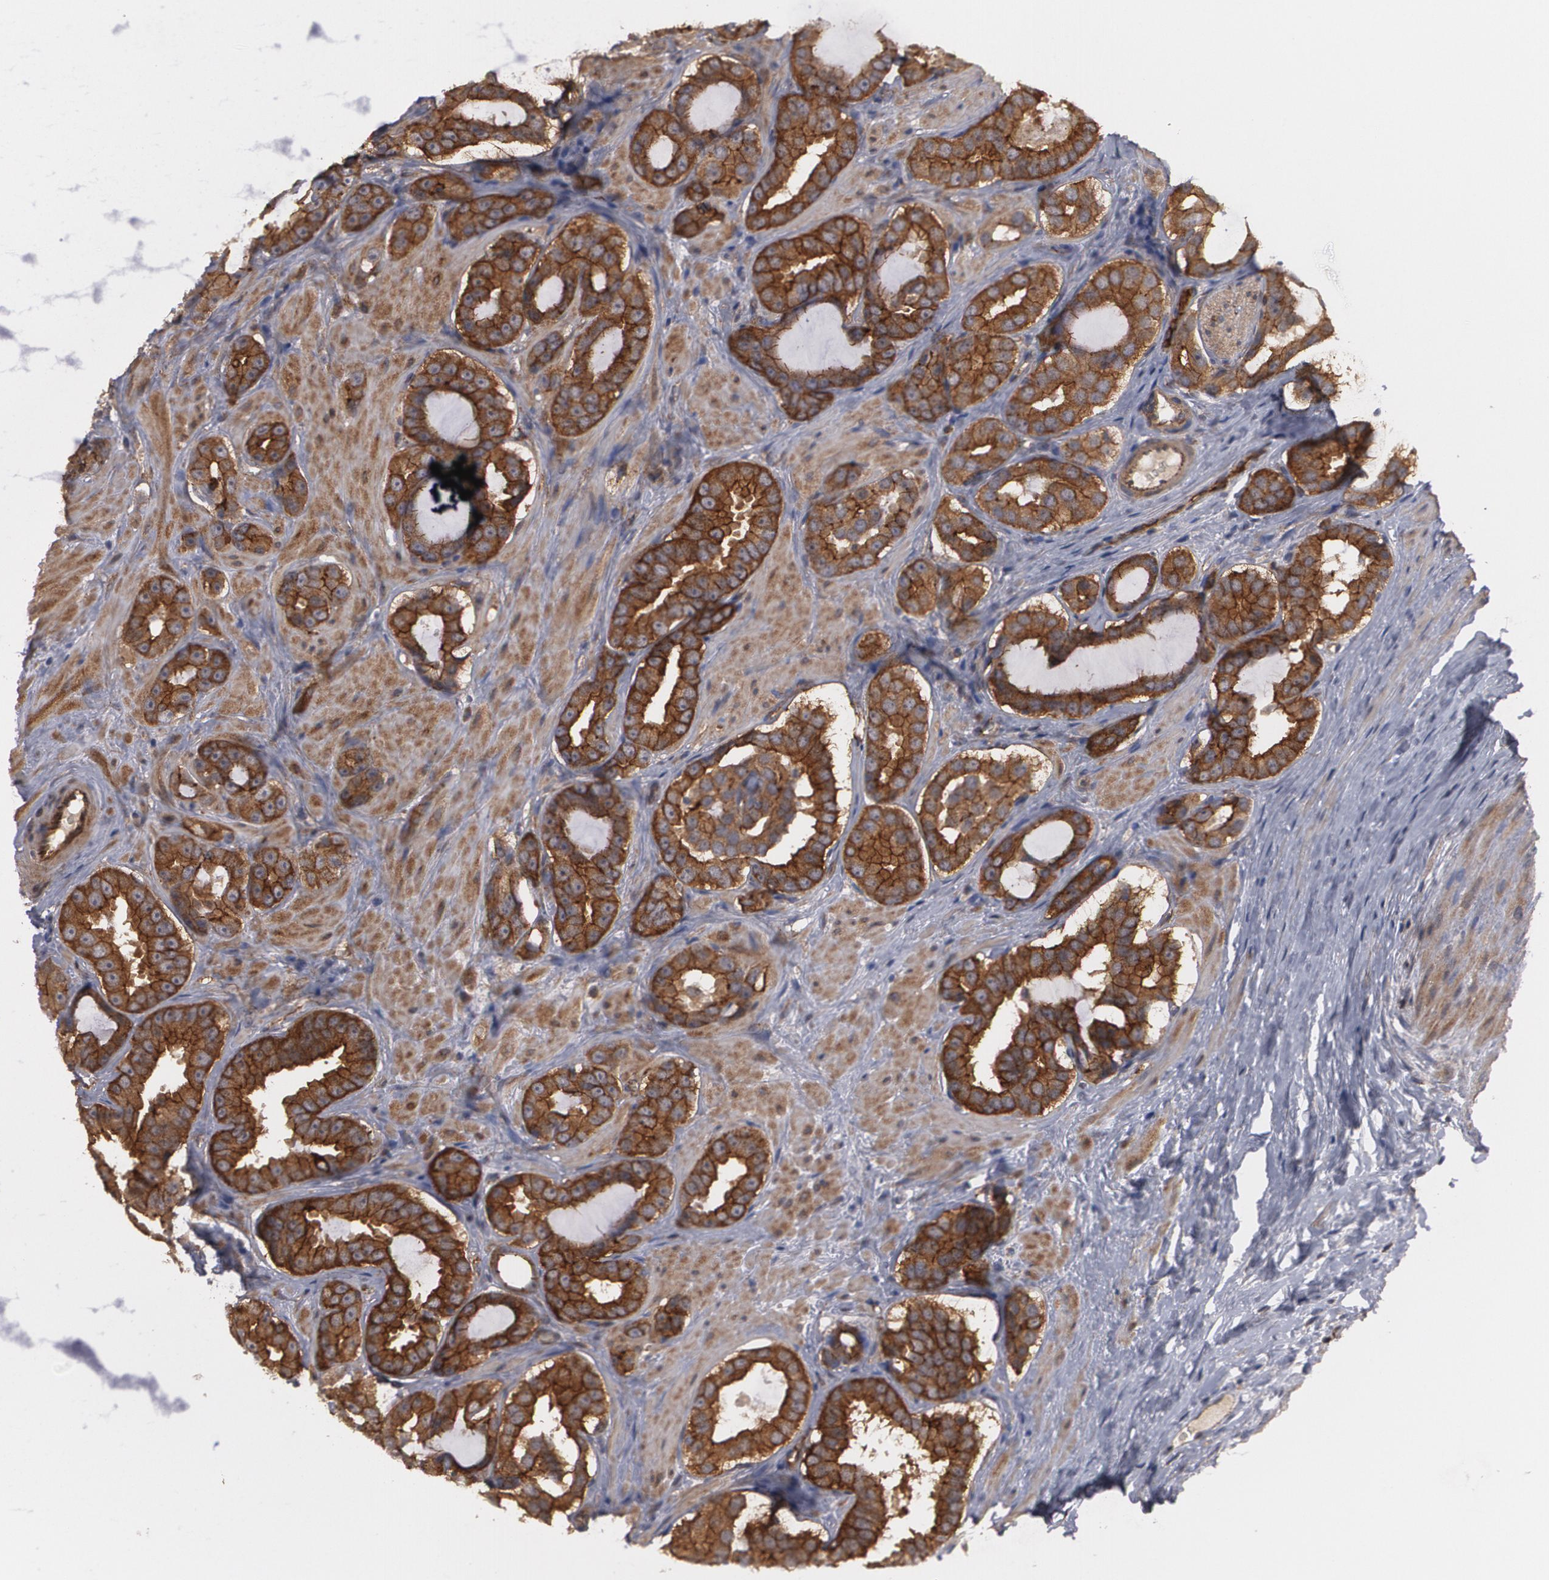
{"staining": {"intensity": "strong", "quantity": ">75%", "location": "cytoplasmic/membranous"}, "tissue": "prostate cancer", "cell_type": "Tumor cells", "image_type": "cancer", "snomed": [{"axis": "morphology", "description": "Adenocarcinoma, Low grade"}, {"axis": "topography", "description": "Prostate"}], "caption": "Immunohistochemical staining of adenocarcinoma (low-grade) (prostate) reveals high levels of strong cytoplasmic/membranous protein positivity in approximately >75% of tumor cells.", "gene": "TJP1", "patient": {"sex": "male", "age": 59}}